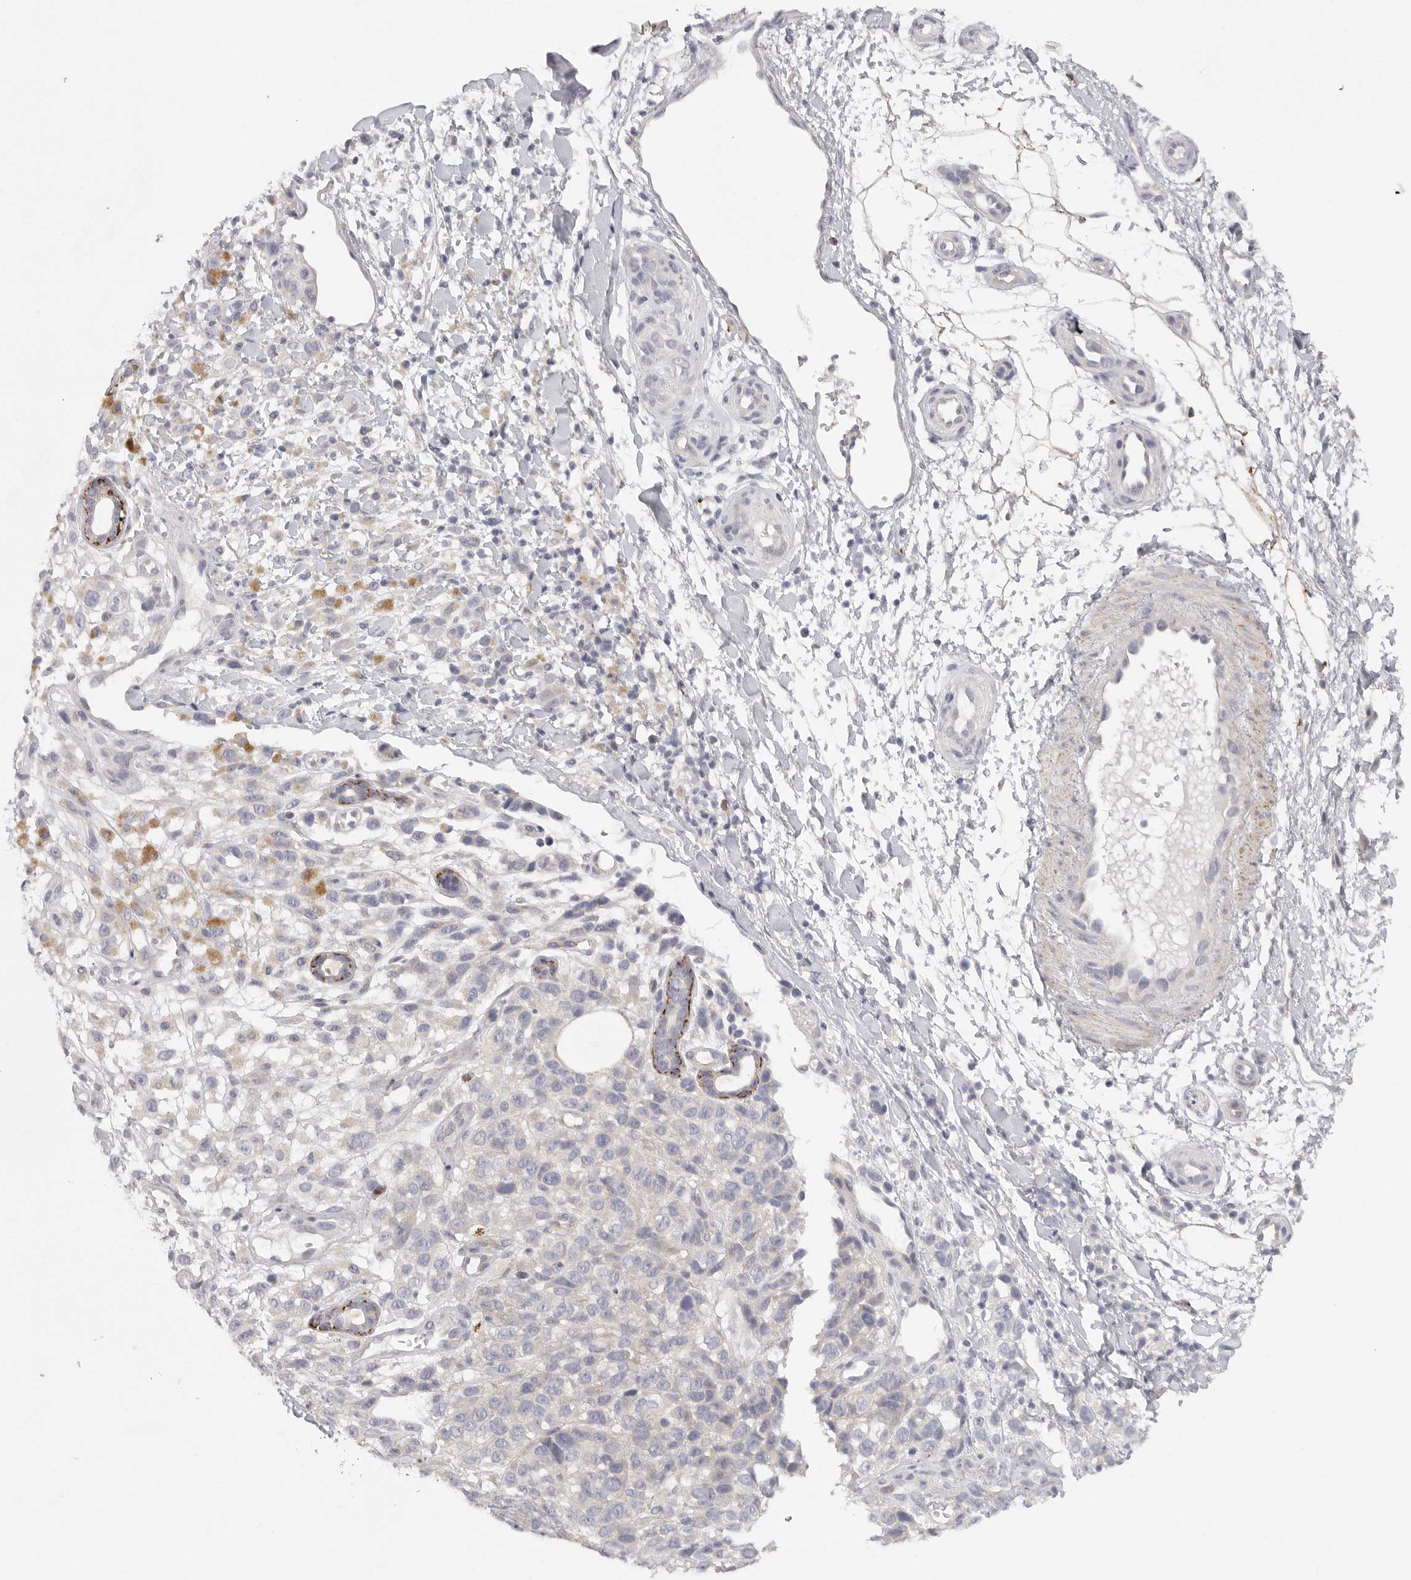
{"staining": {"intensity": "negative", "quantity": "none", "location": "none"}, "tissue": "melanoma", "cell_type": "Tumor cells", "image_type": "cancer", "snomed": [{"axis": "morphology", "description": "Malignant melanoma, Metastatic site"}, {"axis": "topography", "description": "Skin"}], "caption": "Protein analysis of melanoma demonstrates no significant staining in tumor cells. (IHC, brightfield microscopy, high magnification).", "gene": "ELP3", "patient": {"sex": "female", "age": 72}}